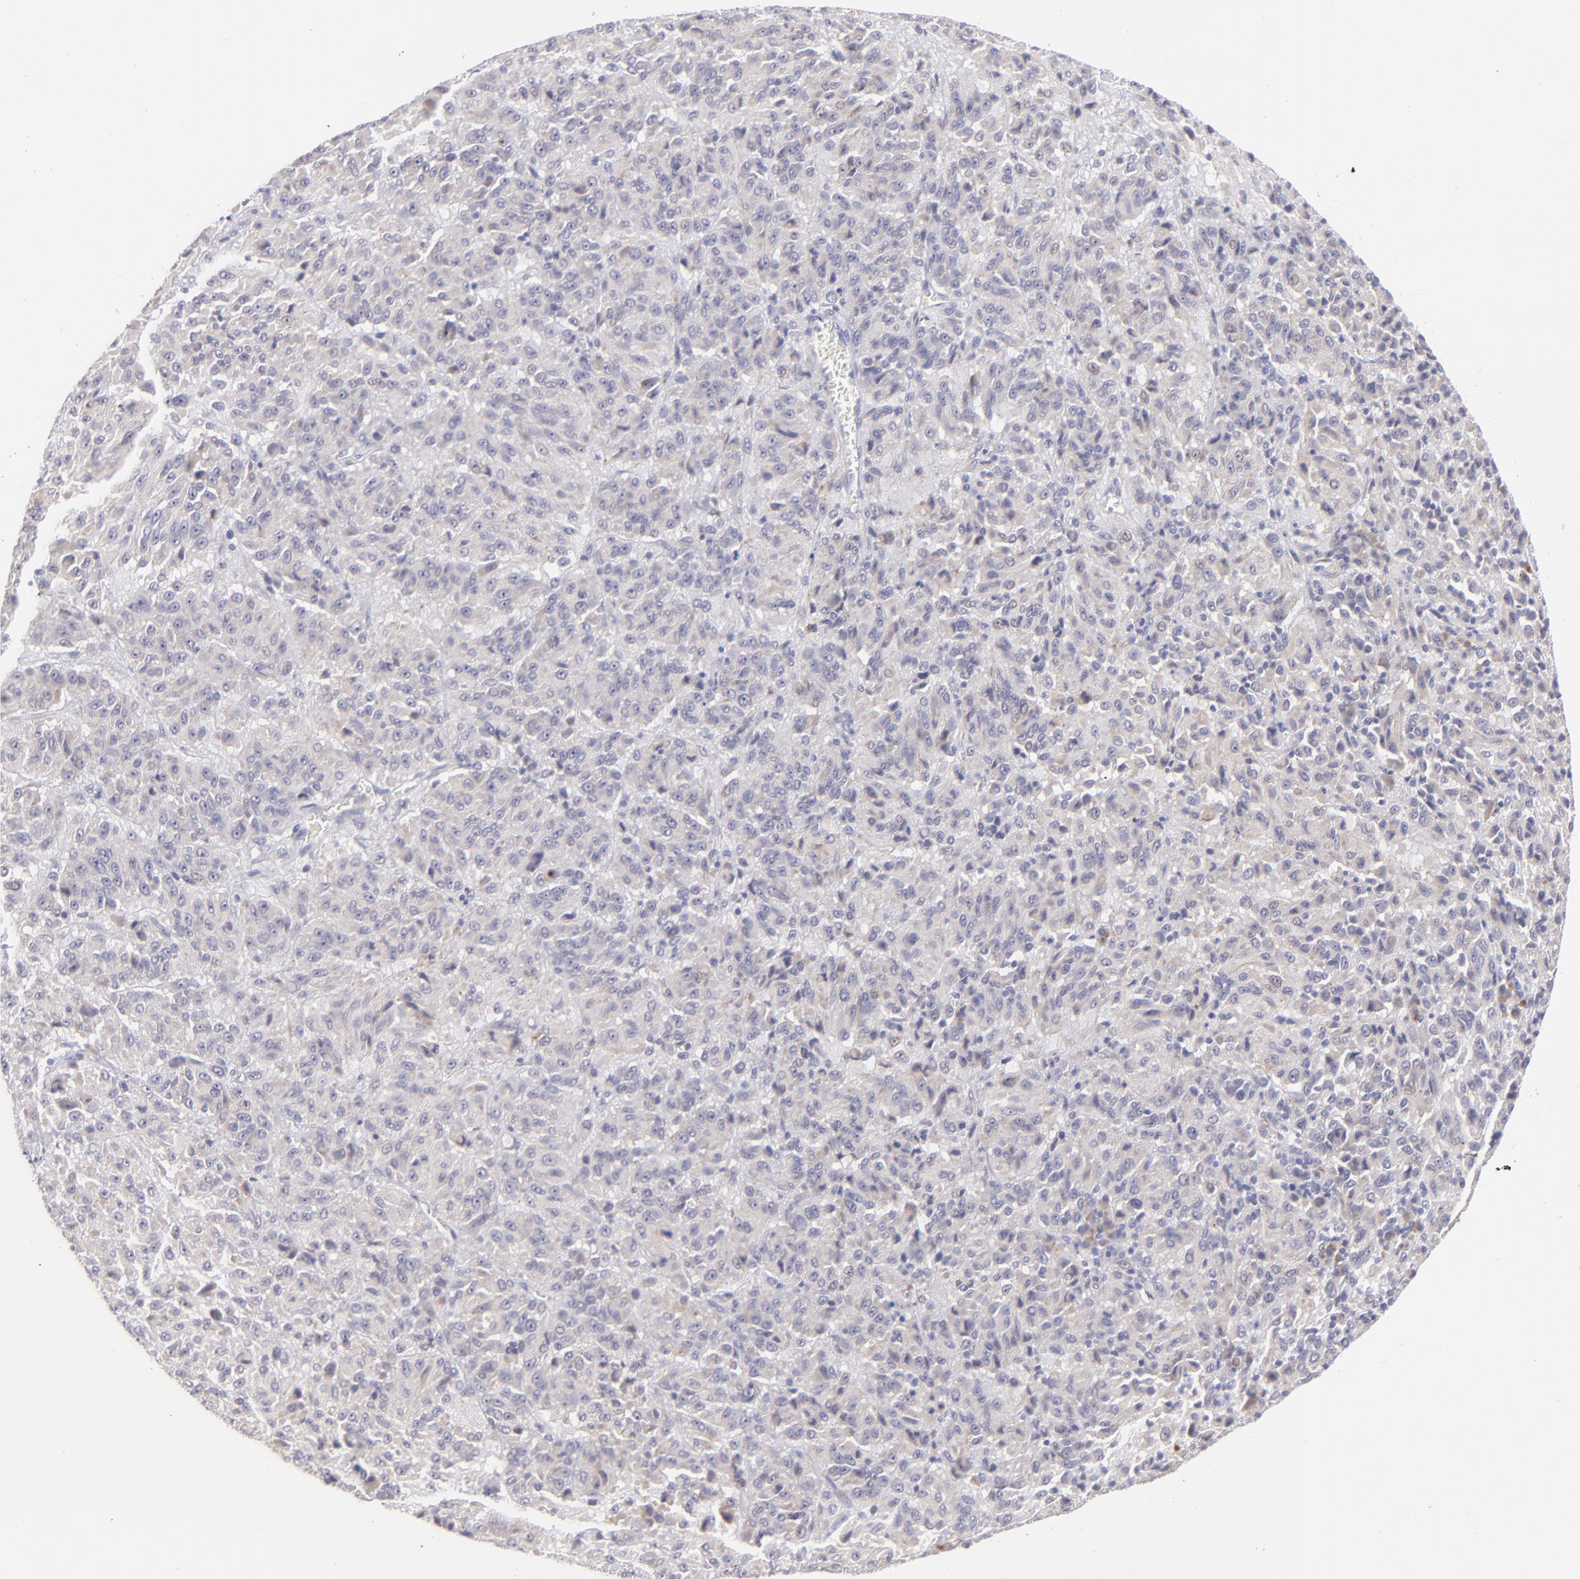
{"staining": {"intensity": "negative", "quantity": "none", "location": "none"}, "tissue": "melanoma", "cell_type": "Tumor cells", "image_type": "cancer", "snomed": [{"axis": "morphology", "description": "Malignant melanoma, Metastatic site"}, {"axis": "topography", "description": "Lung"}], "caption": "Immunohistochemical staining of malignant melanoma (metastatic site) demonstrates no significant expression in tumor cells.", "gene": "TRAF3", "patient": {"sex": "male", "age": 64}}